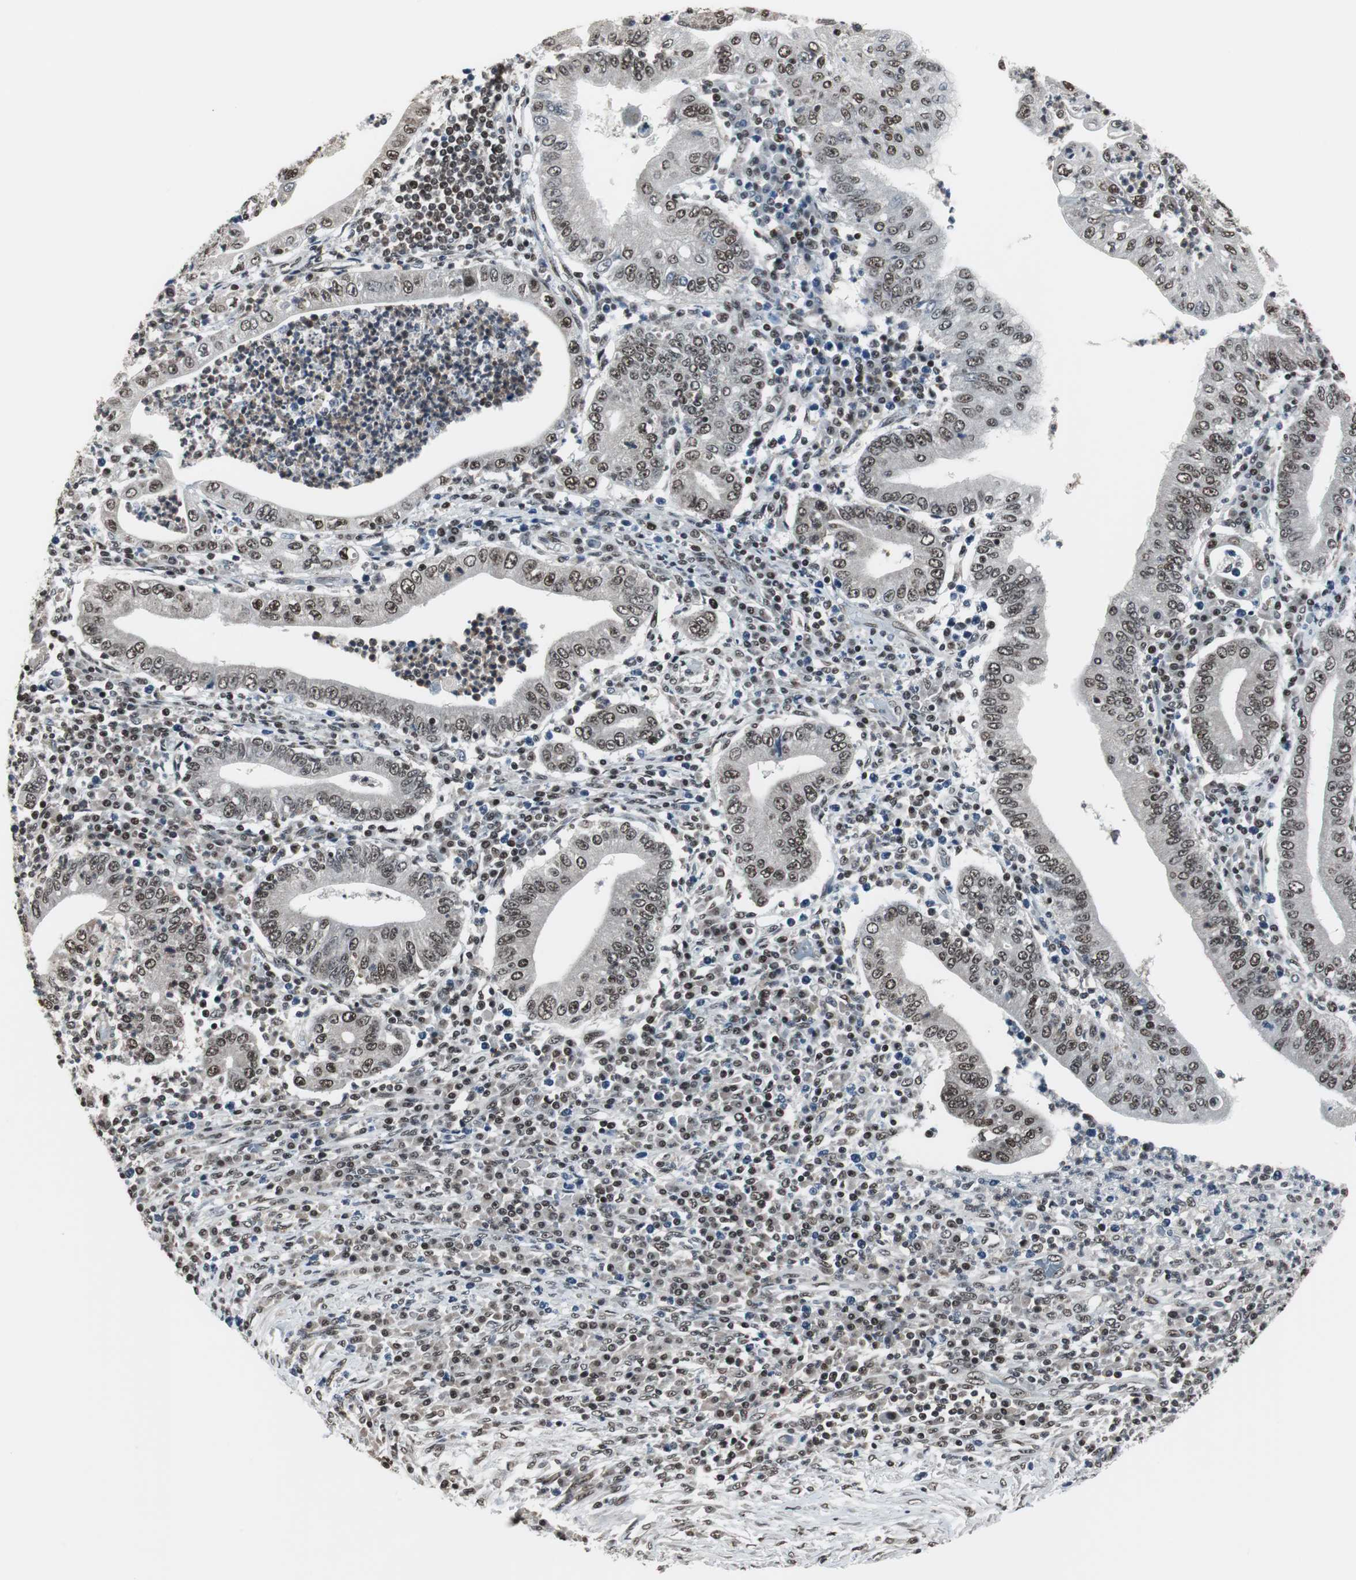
{"staining": {"intensity": "moderate", "quantity": ">75%", "location": "nuclear"}, "tissue": "stomach cancer", "cell_type": "Tumor cells", "image_type": "cancer", "snomed": [{"axis": "morphology", "description": "Normal tissue, NOS"}, {"axis": "morphology", "description": "Adenocarcinoma, NOS"}, {"axis": "topography", "description": "Esophagus"}, {"axis": "topography", "description": "Stomach, upper"}, {"axis": "topography", "description": "Peripheral nerve tissue"}], "caption": "A brown stain highlights moderate nuclear positivity of a protein in human adenocarcinoma (stomach) tumor cells. (DAB = brown stain, brightfield microscopy at high magnification).", "gene": "CDK9", "patient": {"sex": "male", "age": 62}}